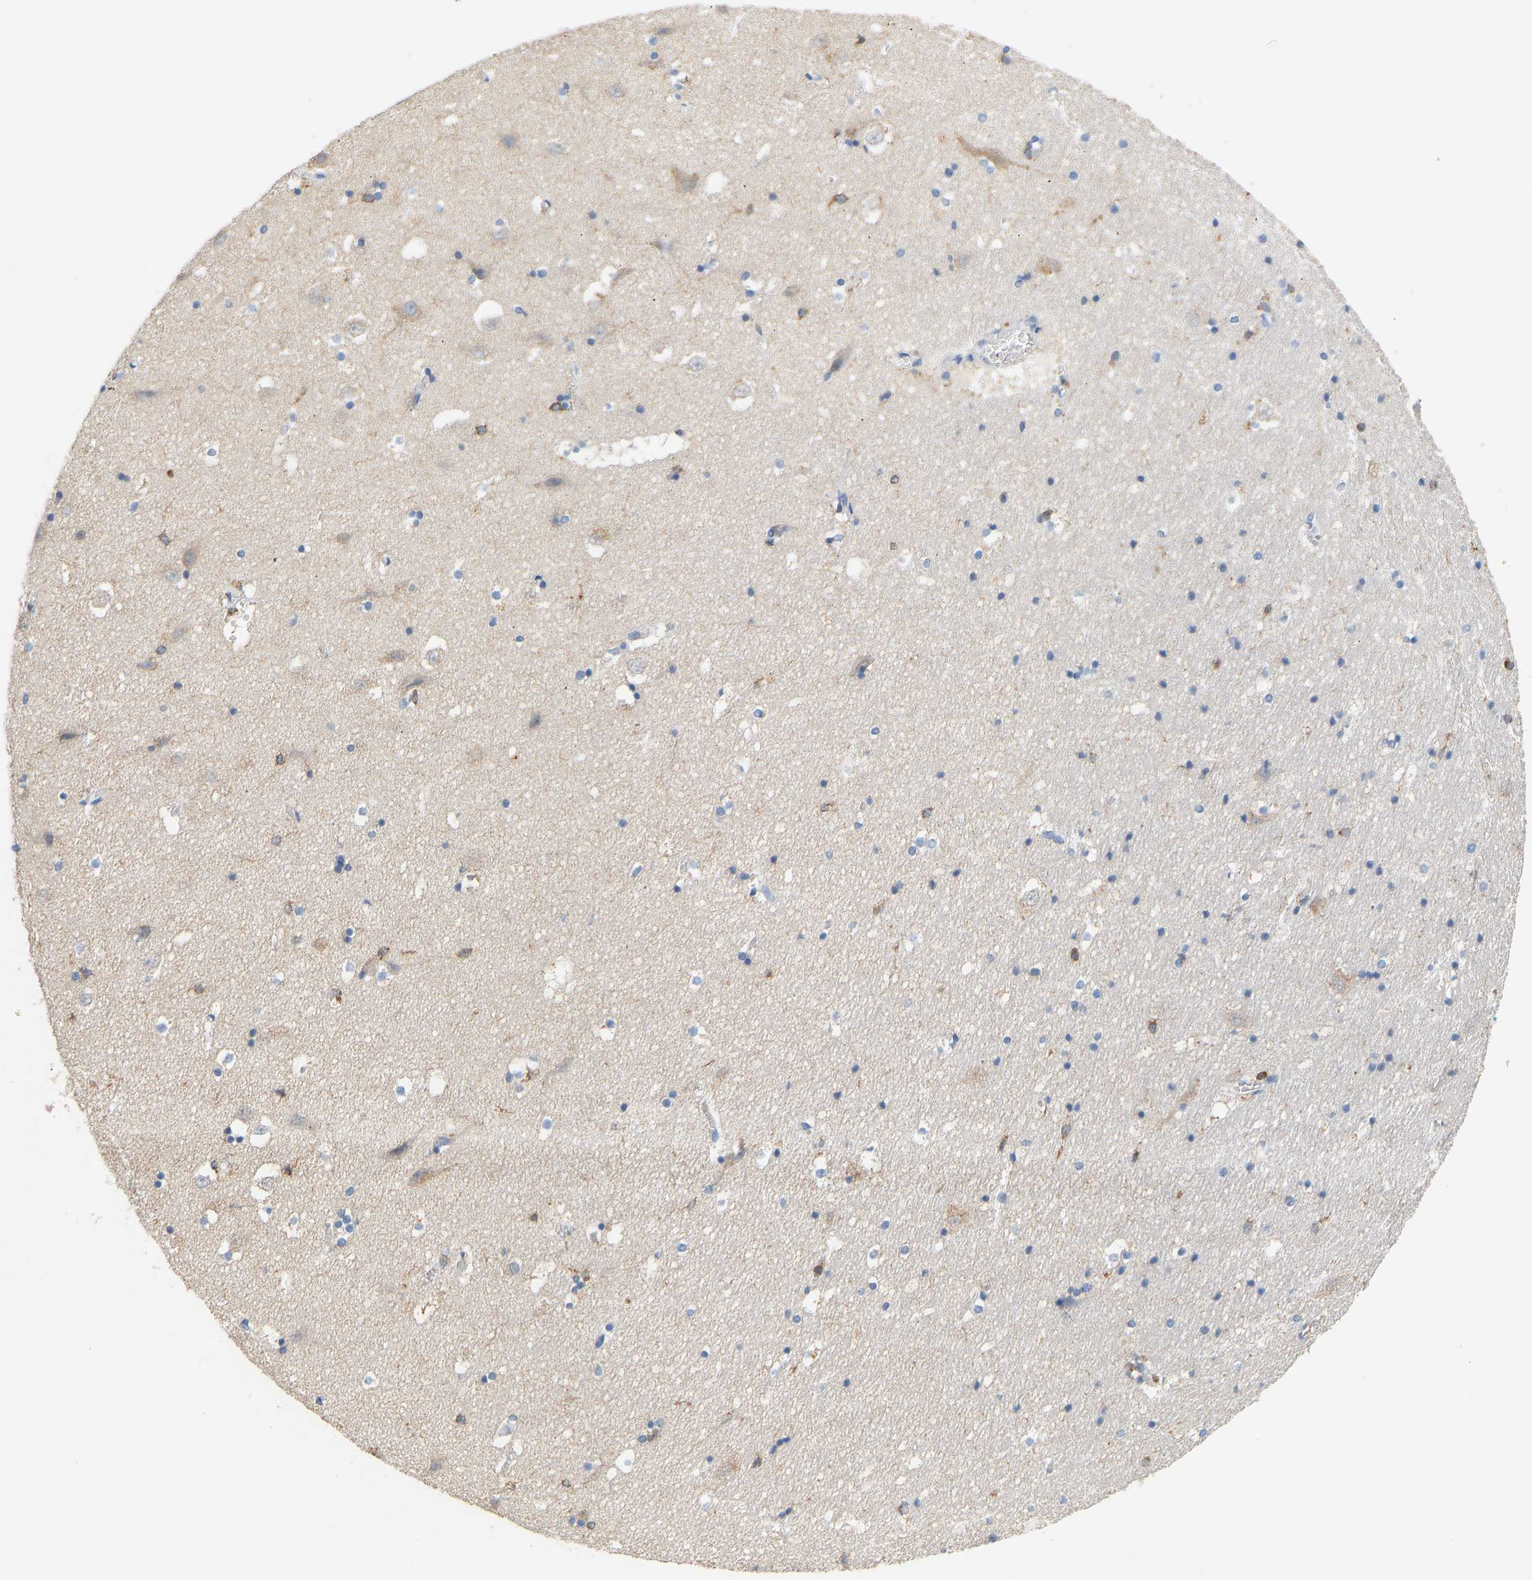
{"staining": {"intensity": "negative", "quantity": "none", "location": "none"}, "tissue": "hippocampus", "cell_type": "Glial cells", "image_type": "normal", "snomed": [{"axis": "morphology", "description": "Normal tissue, NOS"}, {"axis": "topography", "description": "Hippocampus"}], "caption": "Protein analysis of normal hippocampus demonstrates no significant expression in glial cells.", "gene": "EVL", "patient": {"sex": "male", "age": 45}}